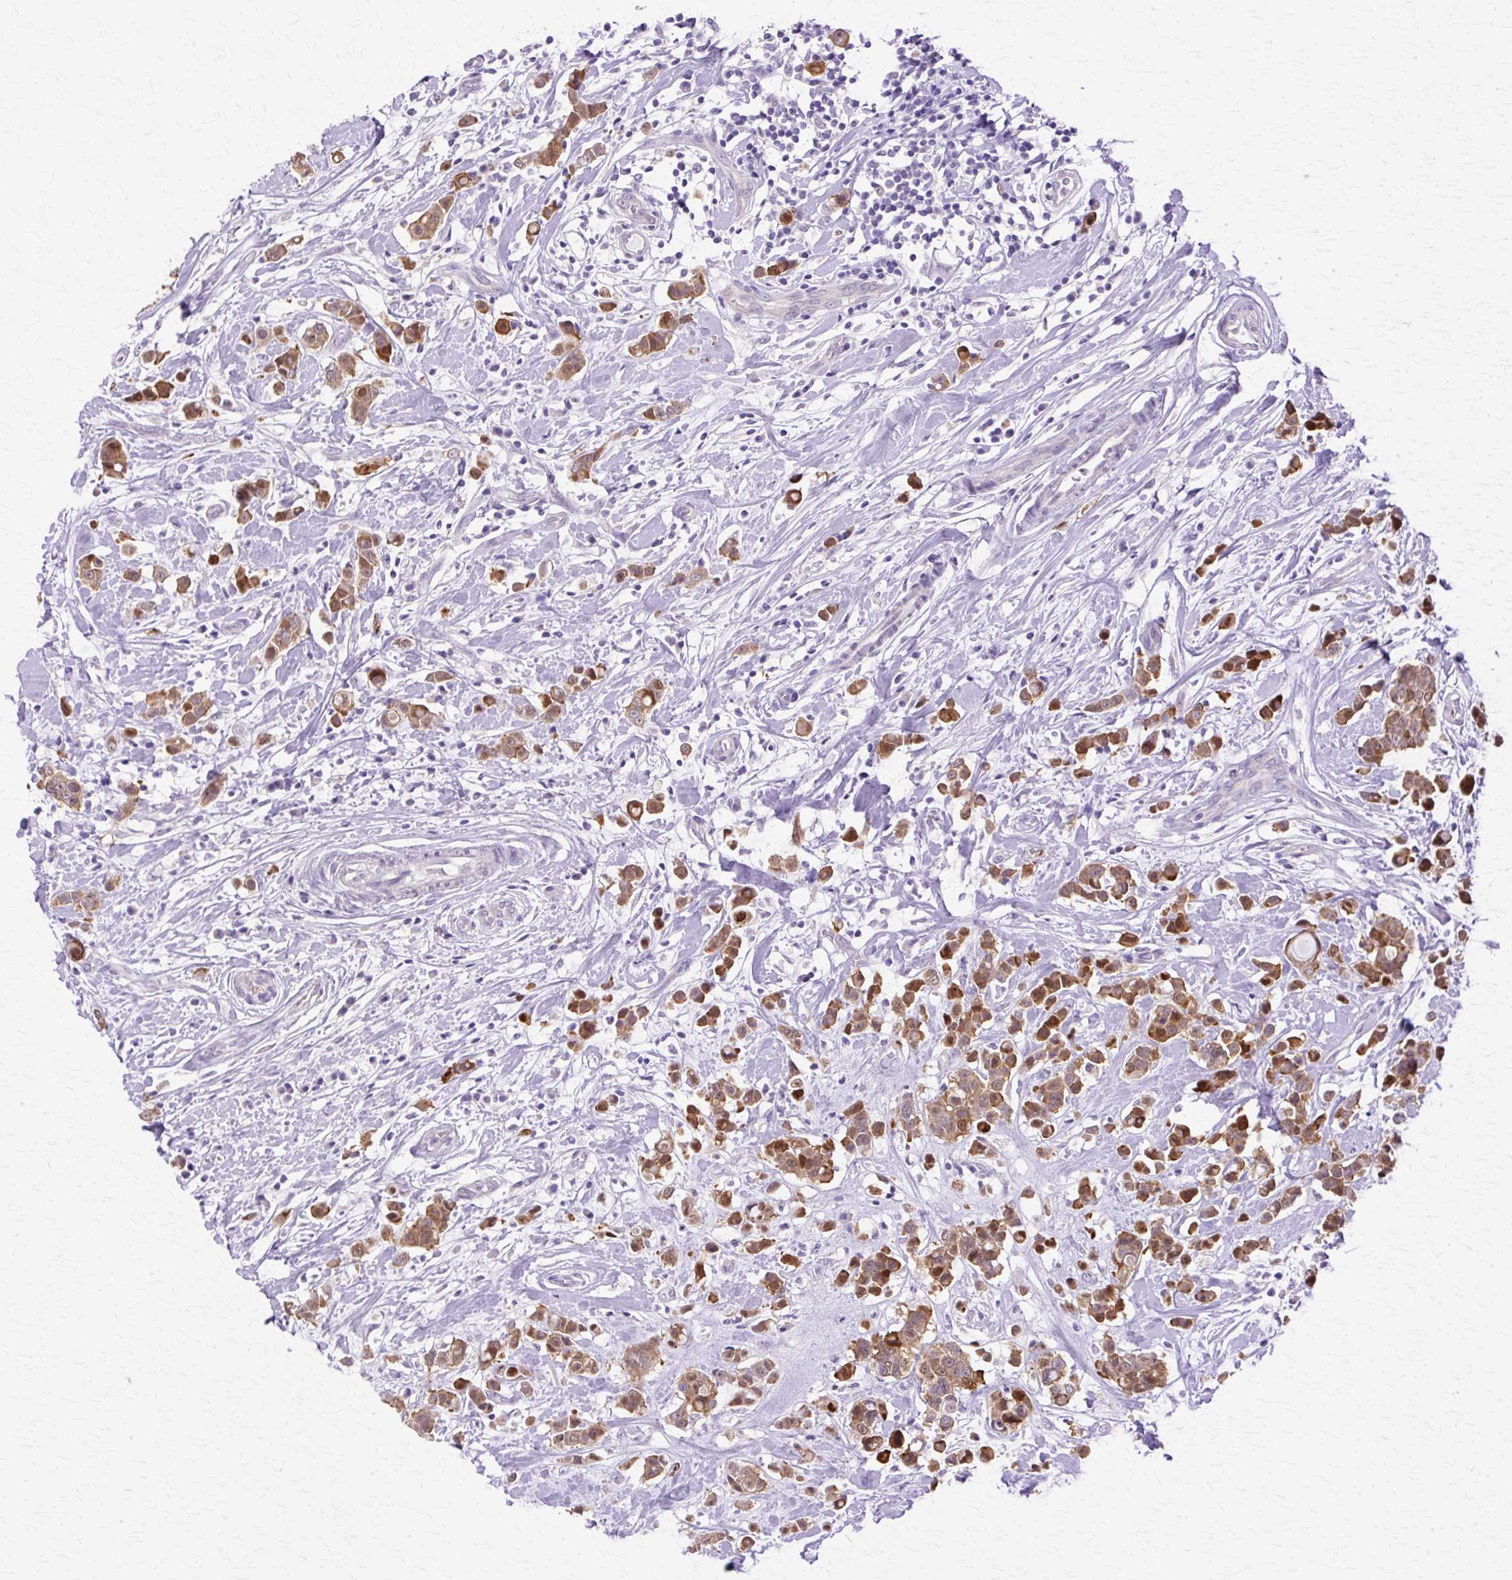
{"staining": {"intensity": "moderate", "quantity": ">75%", "location": "cytoplasmic/membranous,nuclear"}, "tissue": "breast cancer", "cell_type": "Tumor cells", "image_type": "cancer", "snomed": [{"axis": "morphology", "description": "Duct carcinoma"}, {"axis": "topography", "description": "Breast"}], "caption": "Immunohistochemical staining of human breast cancer shows medium levels of moderate cytoplasmic/membranous and nuclear positivity in approximately >75% of tumor cells.", "gene": "HSPA8", "patient": {"sex": "female", "age": 27}}